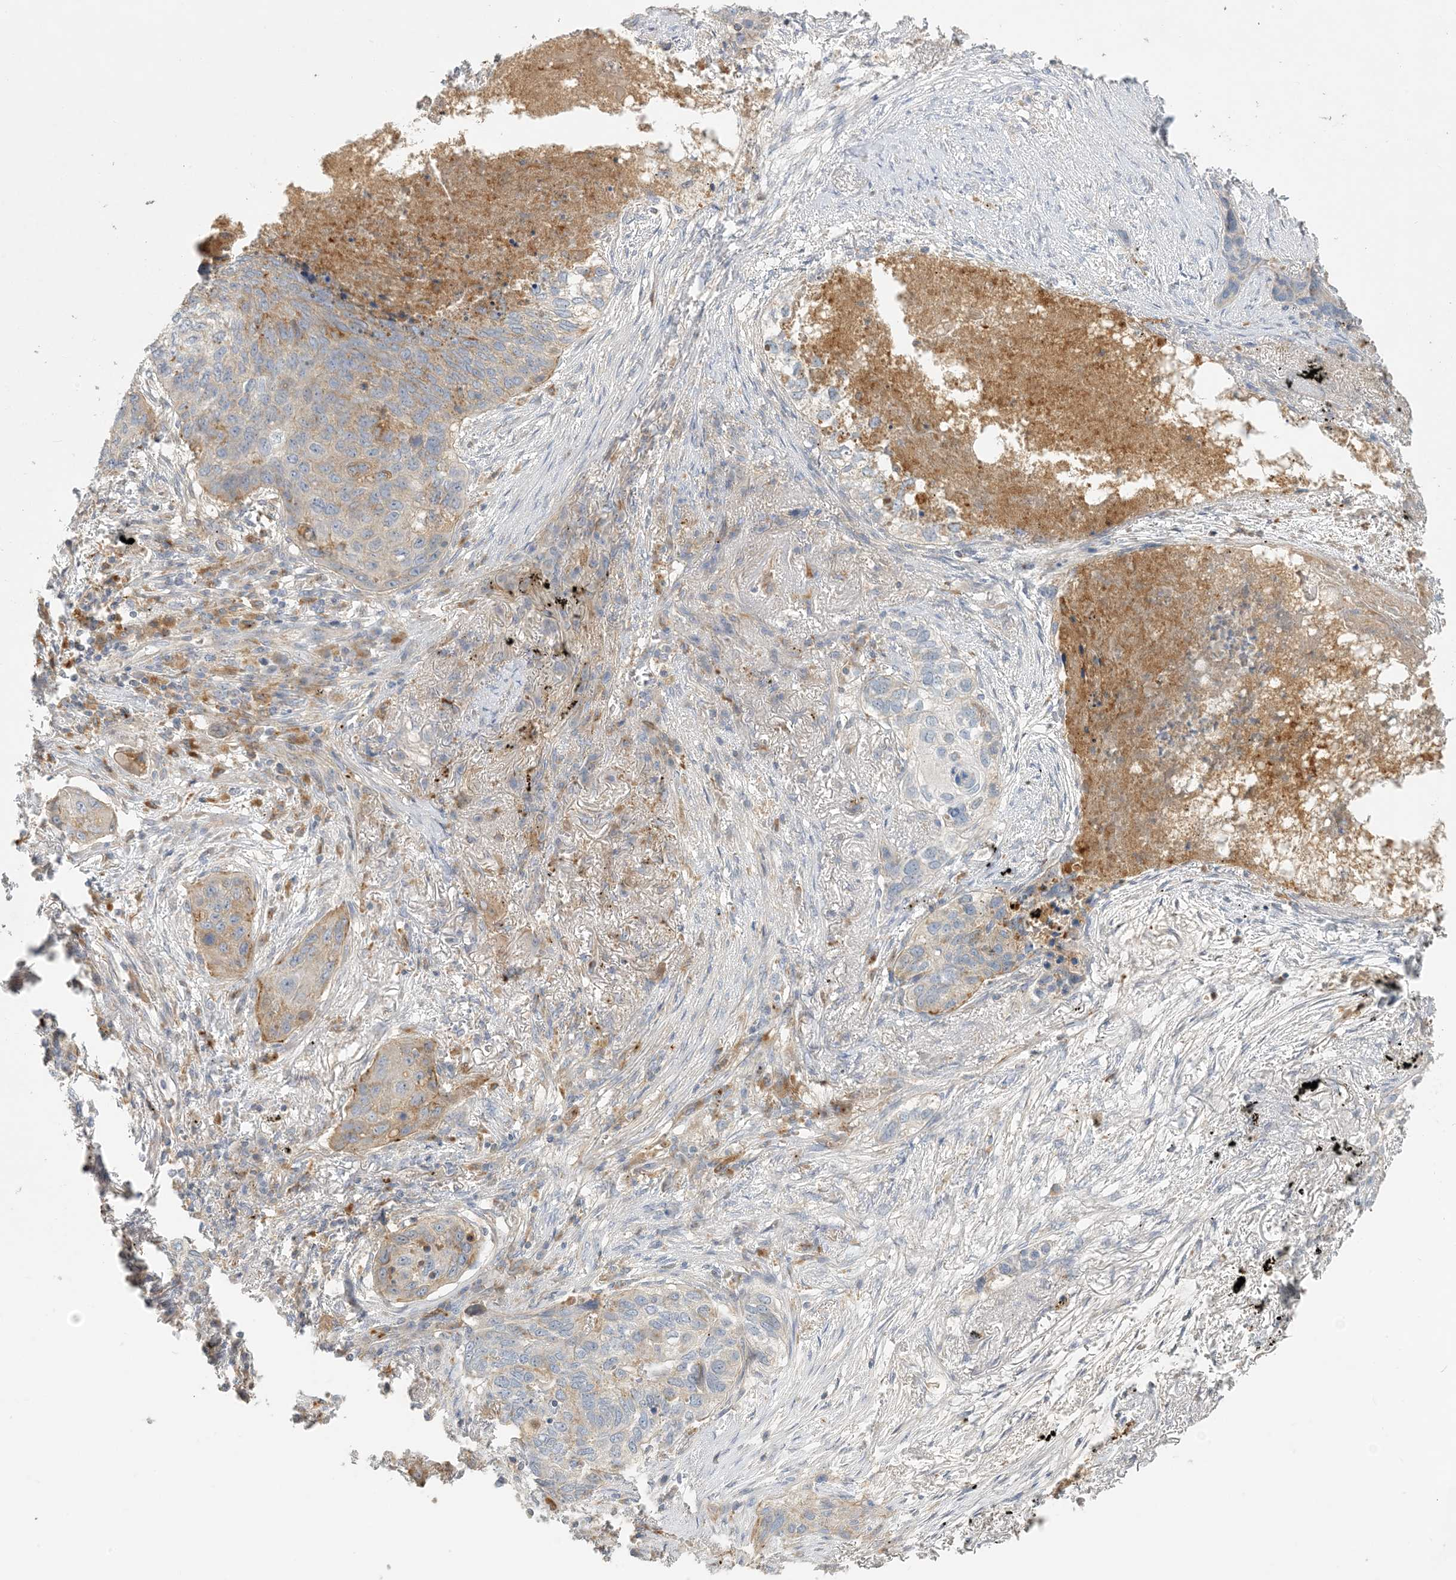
{"staining": {"intensity": "moderate", "quantity": "<25%", "location": "cytoplasmic/membranous"}, "tissue": "lung cancer", "cell_type": "Tumor cells", "image_type": "cancer", "snomed": [{"axis": "morphology", "description": "Squamous cell carcinoma, NOS"}, {"axis": "topography", "description": "Lung"}], "caption": "Human lung cancer (squamous cell carcinoma) stained with a protein marker demonstrates moderate staining in tumor cells.", "gene": "SPPL2A", "patient": {"sex": "female", "age": 63}}